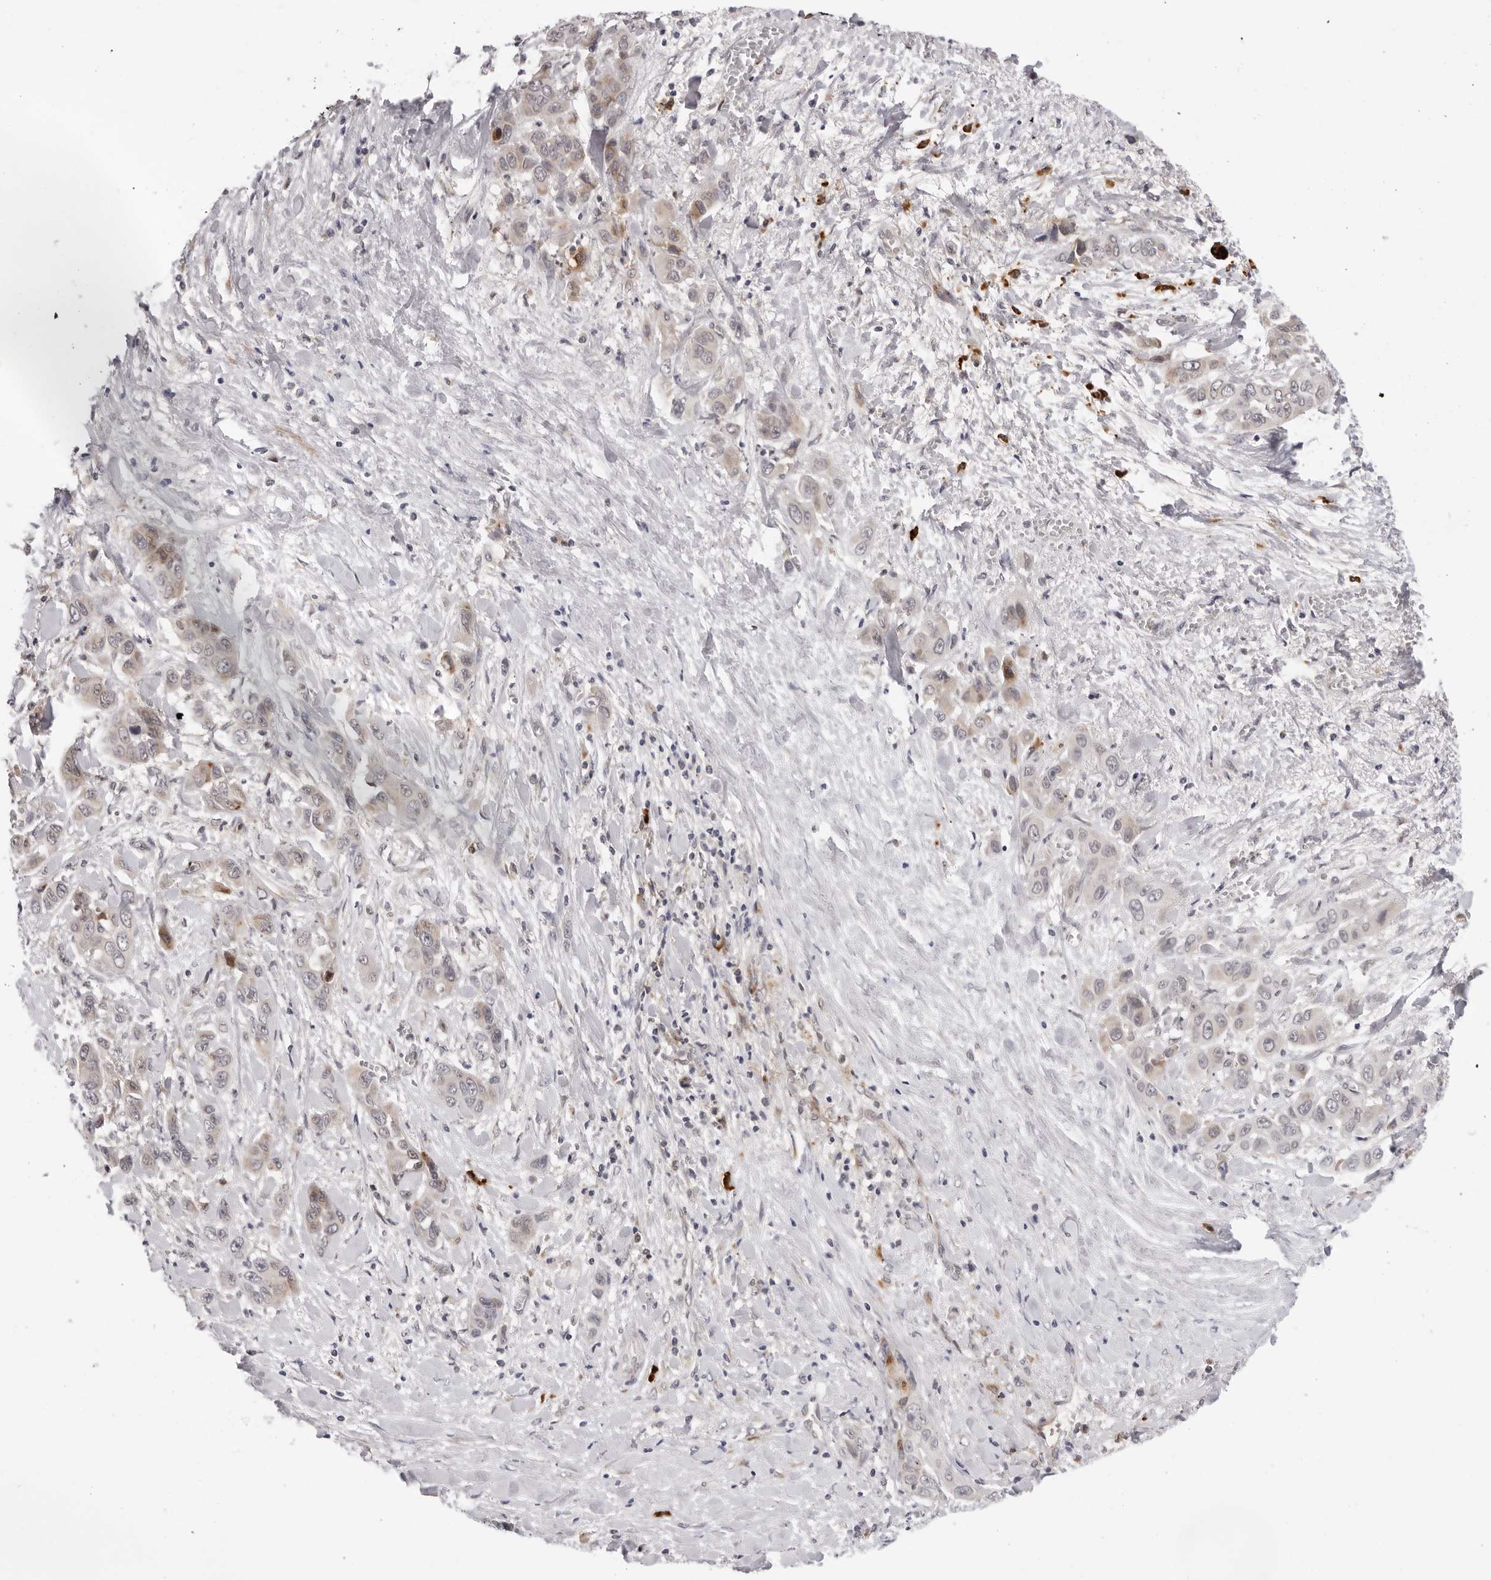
{"staining": {"intensity": "weak", "quantity": "25%-75%", "location": "cytoplasmic/membranous"}, "tissue": "liver cancer", "cell_type": "Tumor cells", "image_type": "cancer", "snomed": [{"axis": "morphology", "description": "Cholangiocarcinoma"}, {"axis": "topography", "description": "Liver"}], "caption": "Liver cancer (cholangiocarcinoma) tissue demonstrates weak cytoplasmic/membranous staining in approximately 25%-75% of tumor cells, visualized by immunohistochemistry.", "gene": "IL17RA", "patient": {"sex": "female", "age": 52}}